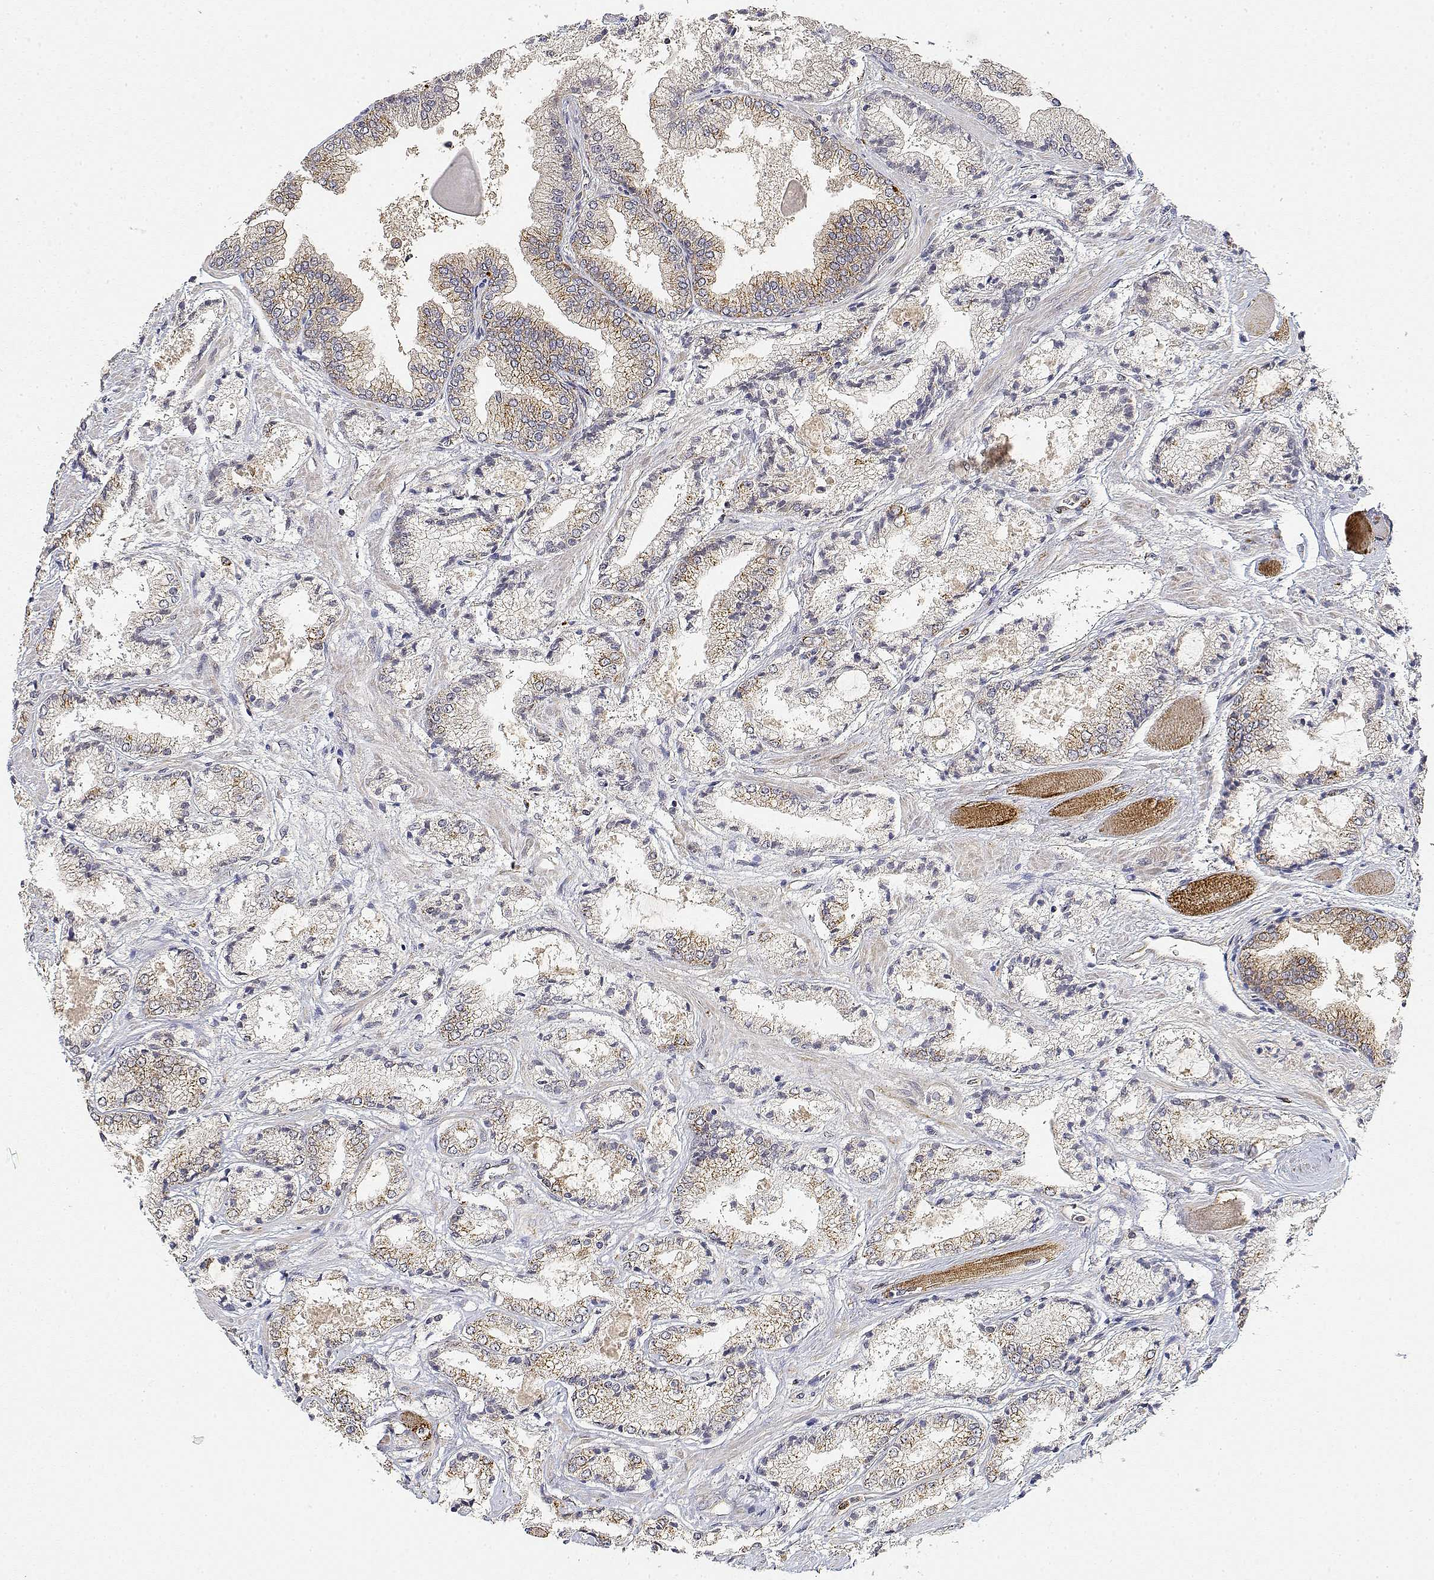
{"staining": {"intensity": "moderate", "quantity": "25%-75%", "location": "cytoplasmic/membranous"}, "tissue": "prostate cancer", "cell_type": "Tumor cells", "image_type": "cancer", "snomed": [{"axis": "morphology", "description": "Adenocarcinoma, High grade"}, {"axis": "topography", "description": "Prostate"}], "caption": "Brown immunohistochemical staining in prostate cancer (adenocarcinoma (high-grade)) demonstrates moderate cytoplasmic/membranous positivity in approximately 25%-75% of tumor cells. The protein is shown in brown color, while the nuclei are stained blue.", "gene": "LONRF3", "patient": {"sex": "male", "age": 64}}